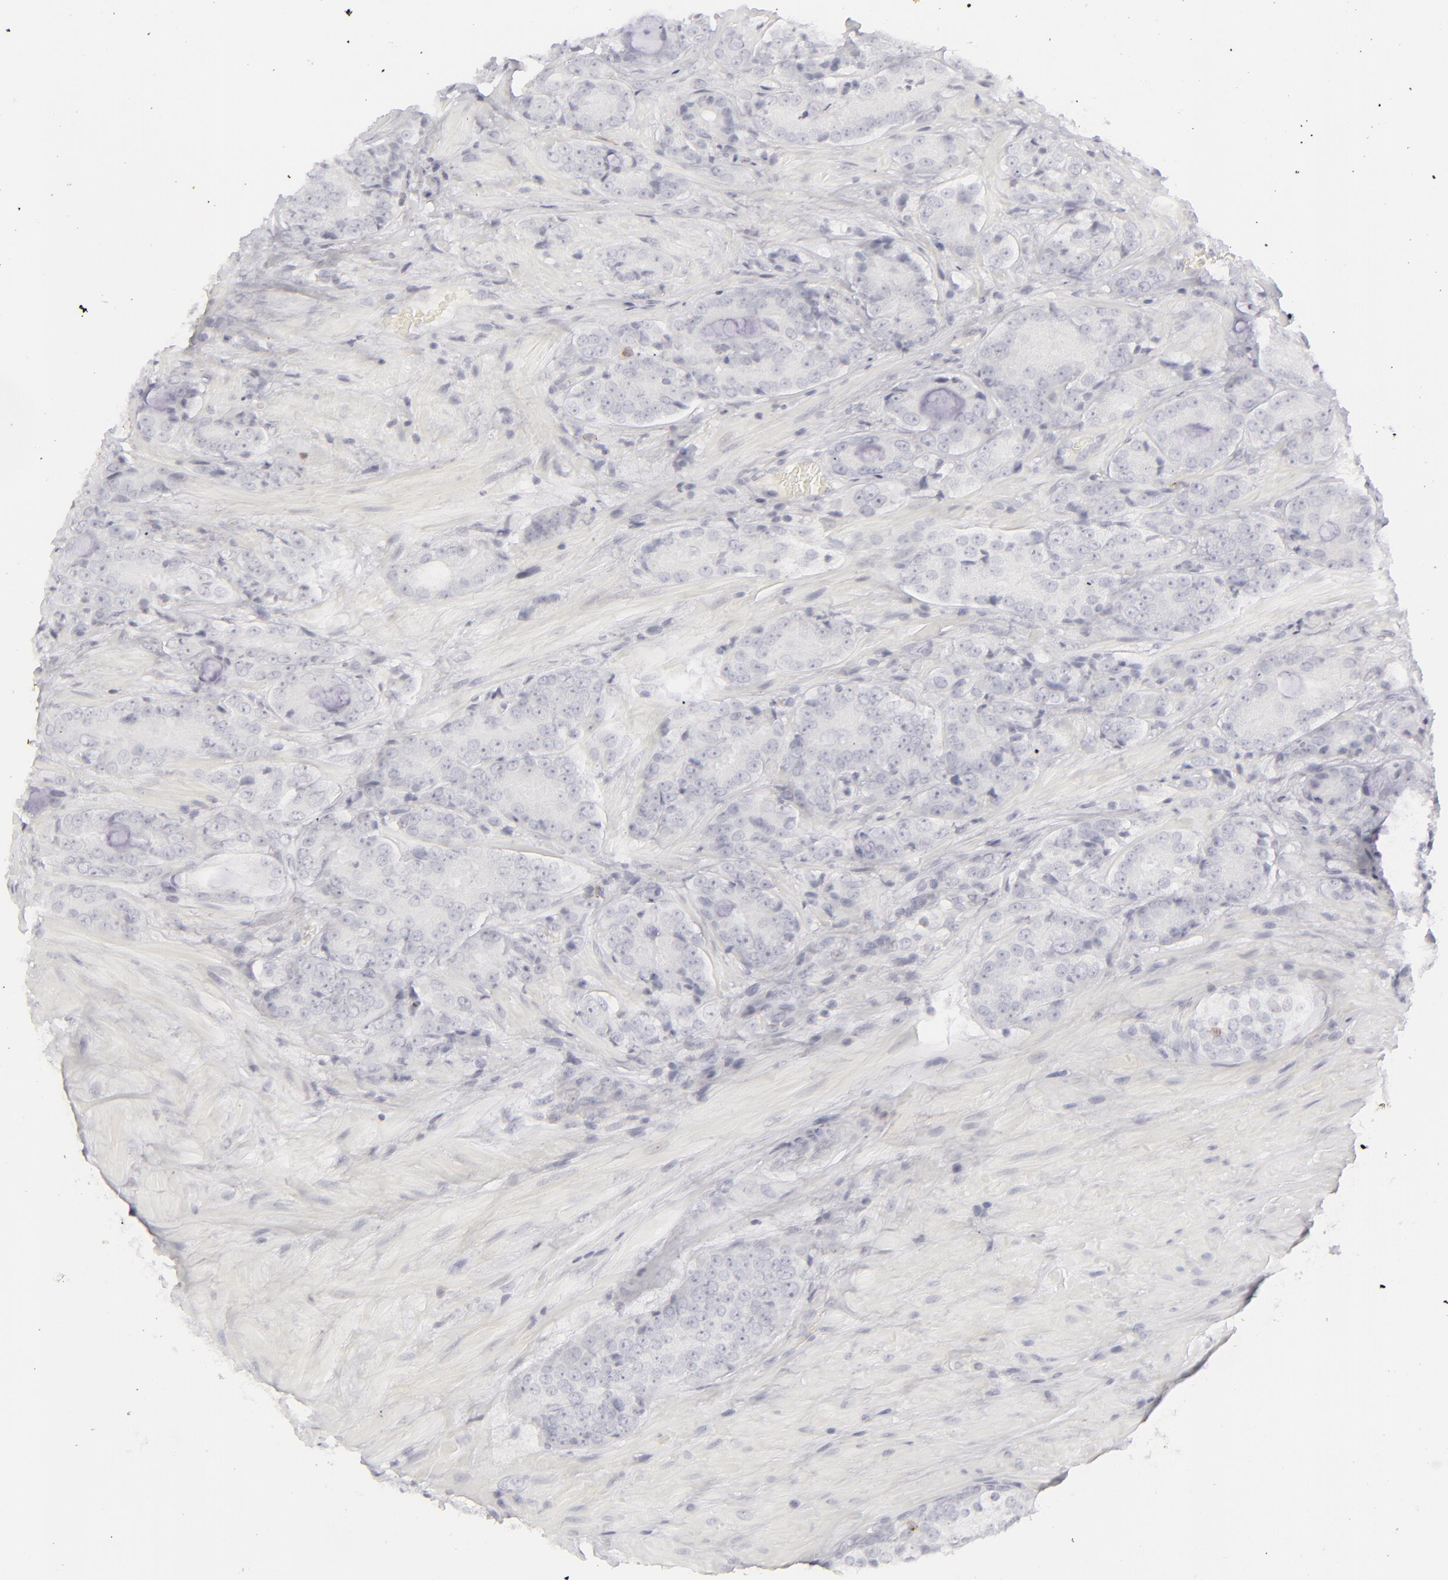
{"staining": {"intensity": "negative", "quantity": "none", "location": "none"}, "tissue": "prostate cancer", "cell_type": "Tumor cells", "image_type": "cancer", "snomed": [{"axis": "morphology", "description": "Adenocarcinoma, High grade"}, {"axis": "topography", "description": "Prostate"}], "caption": "There is no significant staining in tumor cells of adenocarcinoma (high-grade) (prostate). The staining is performed using DAB brown chromogen with nuclei counter-stained in using hematoxylin.", "gene": "CD7", "patient": {"sex": "male", "age": 70}}